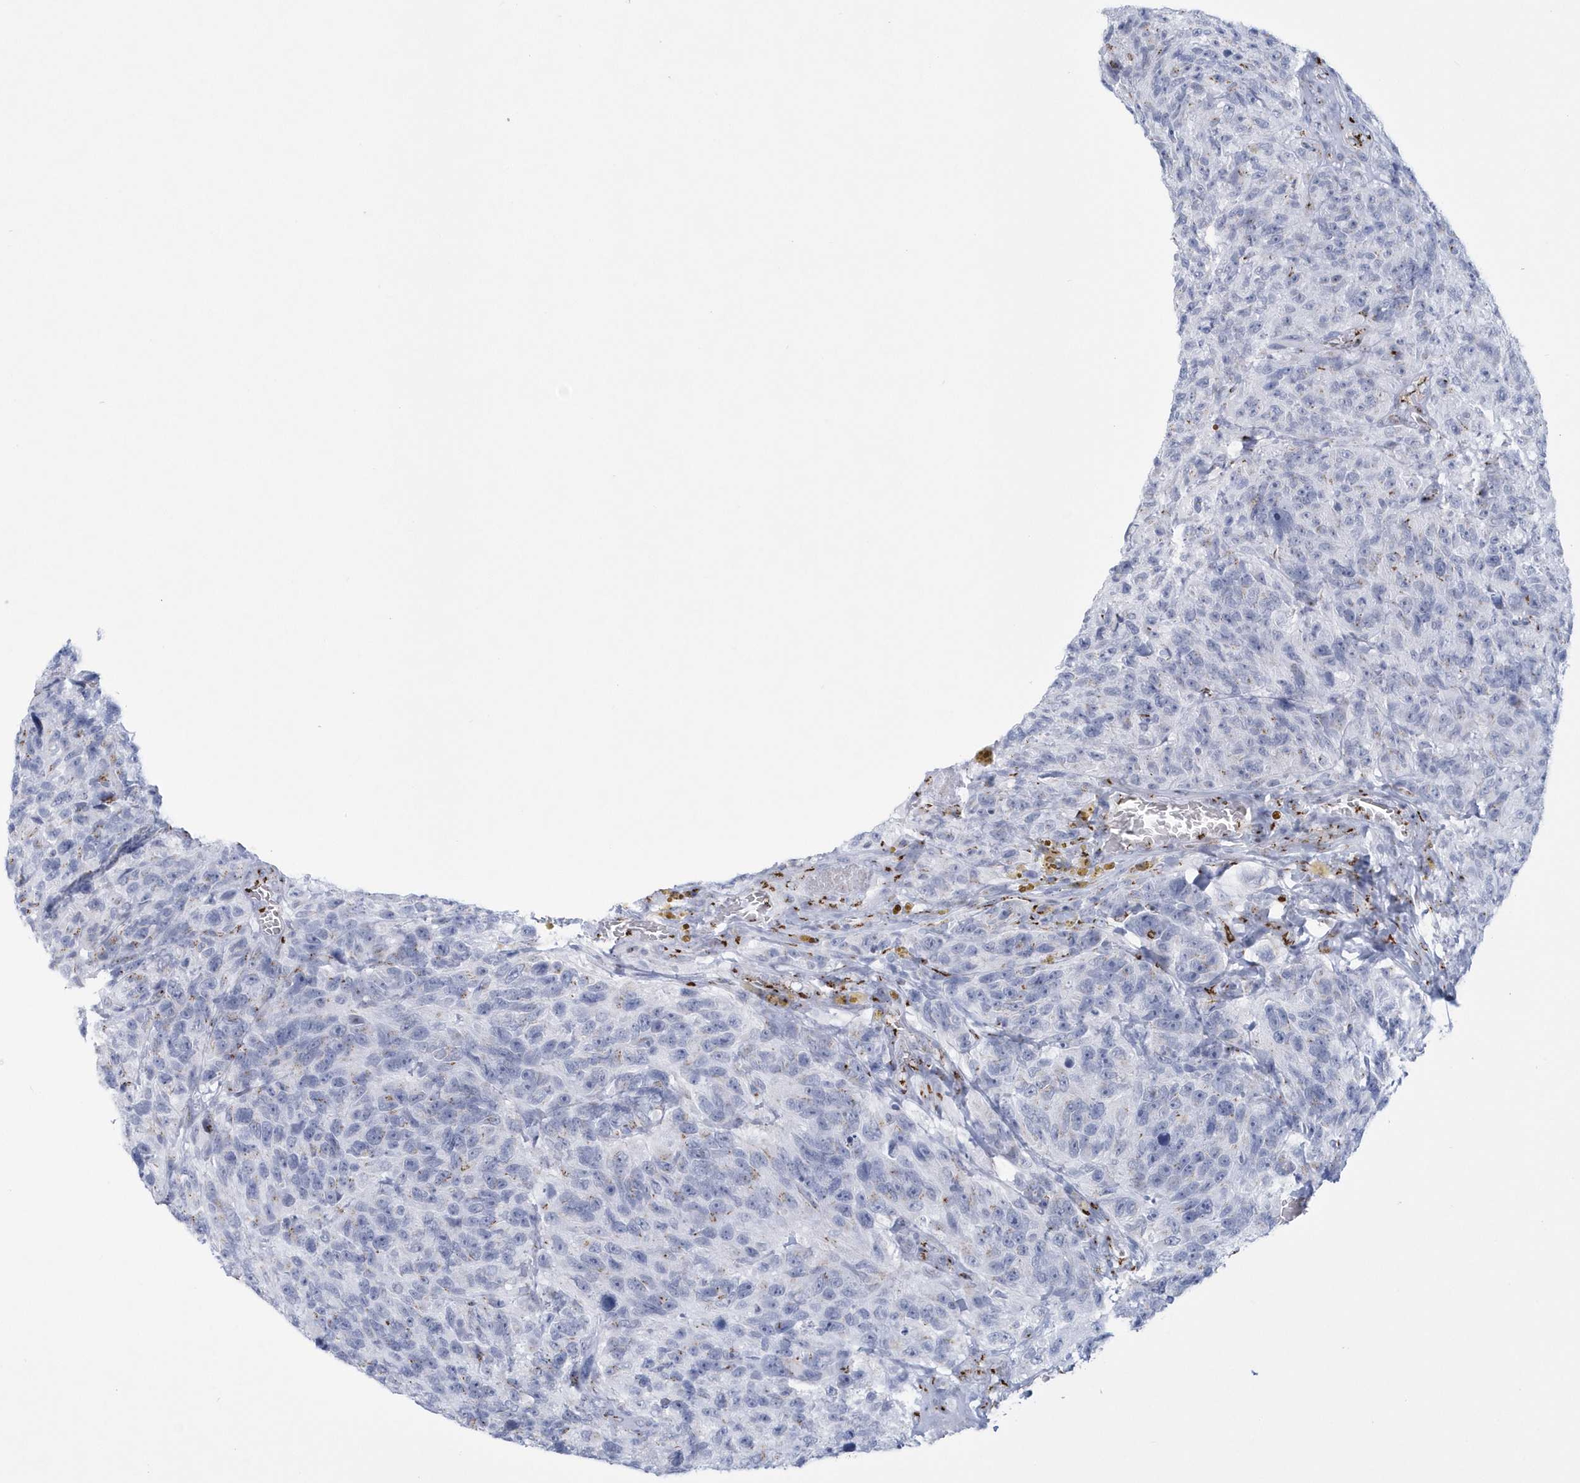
{"staining": {"intensity": "negative", "quantity": "none", "location": "none"}, "tissue": "glioma", "cell_type": "Tumor cells", "image_type": "cancer", "snomed": [{"axis": "morphology", "description": "Glioma, malignant, High grade"}, {"axis": "topography", "description": "Brain"}], "caption": "Protein analysis of malignant high-grade glioma displays no significant expression in tumor cells. The staining was performed using DAB (3,3'-diaminobenzidine) to visualize the protein expression in brown, while the nuclei were stained in blue with hematoxylin (Magnification: 20x).", "gene": "SLX9", "patient": {"sex": "male", "age": 69}}